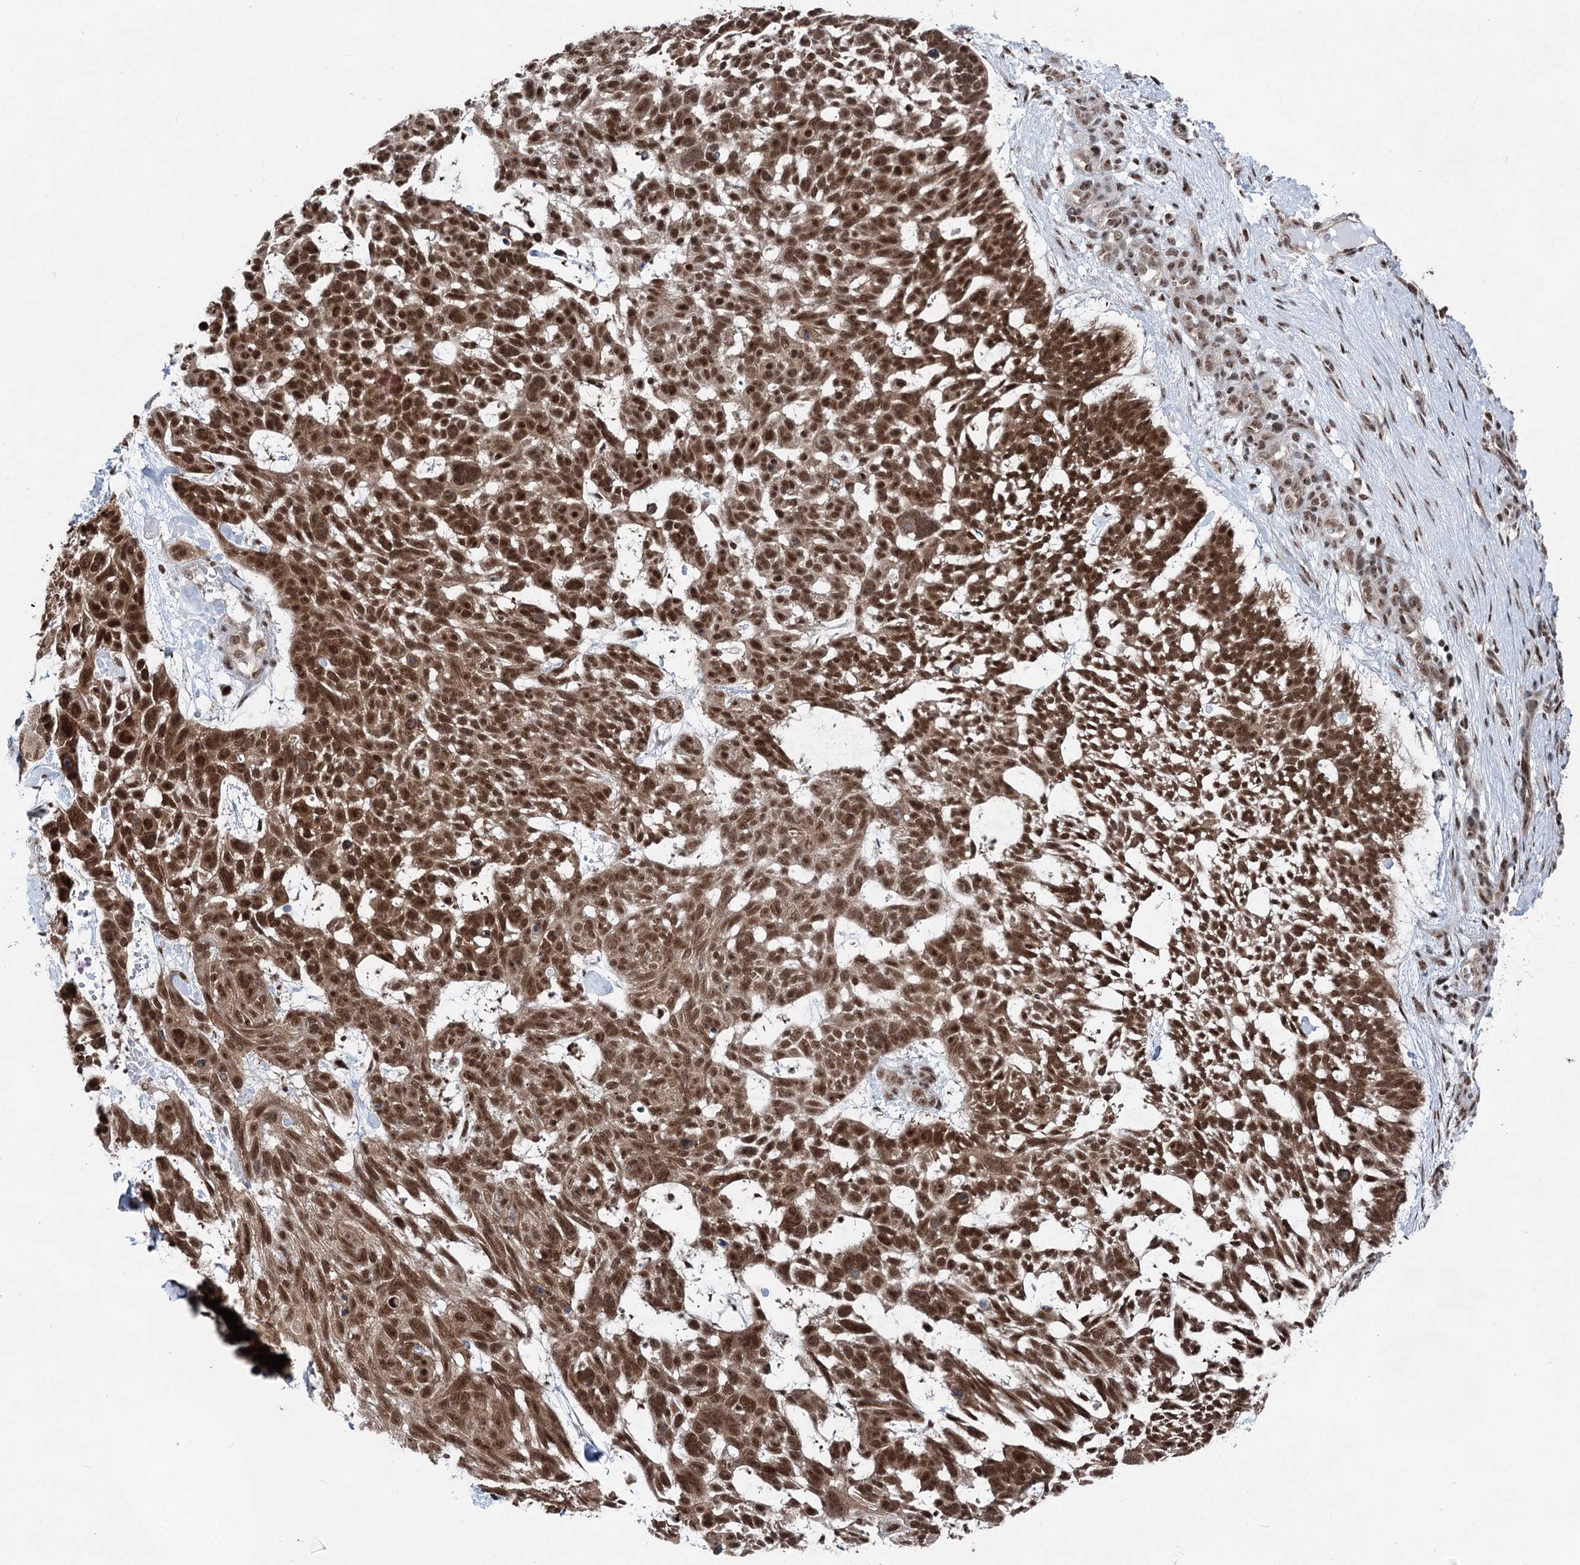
{"staining": {"intensity": "strong", "quantity": ">75%", "location": "cytoplasmic/membranous,nuclear"}, "tissue": "skin cancer", "cell_type": "Tumor cells", "image_type": "cancer", "snomed": [{"axis": "morphology", "description": "Basal cell carcinoma"}, {"axis": "topography", "description": "Skin"}], "caption": "Immunohistochemical staining of basal cell carcinoma (skin) displays strong cytoplasmic/membranous and nuclear protein expression in about >75% of tumor cells. (brown staining indicates protein expression, while blue staining denotes nuclei).", "gene": "ZCCHC8", "patient": {"sex": "male", "age": 88}}